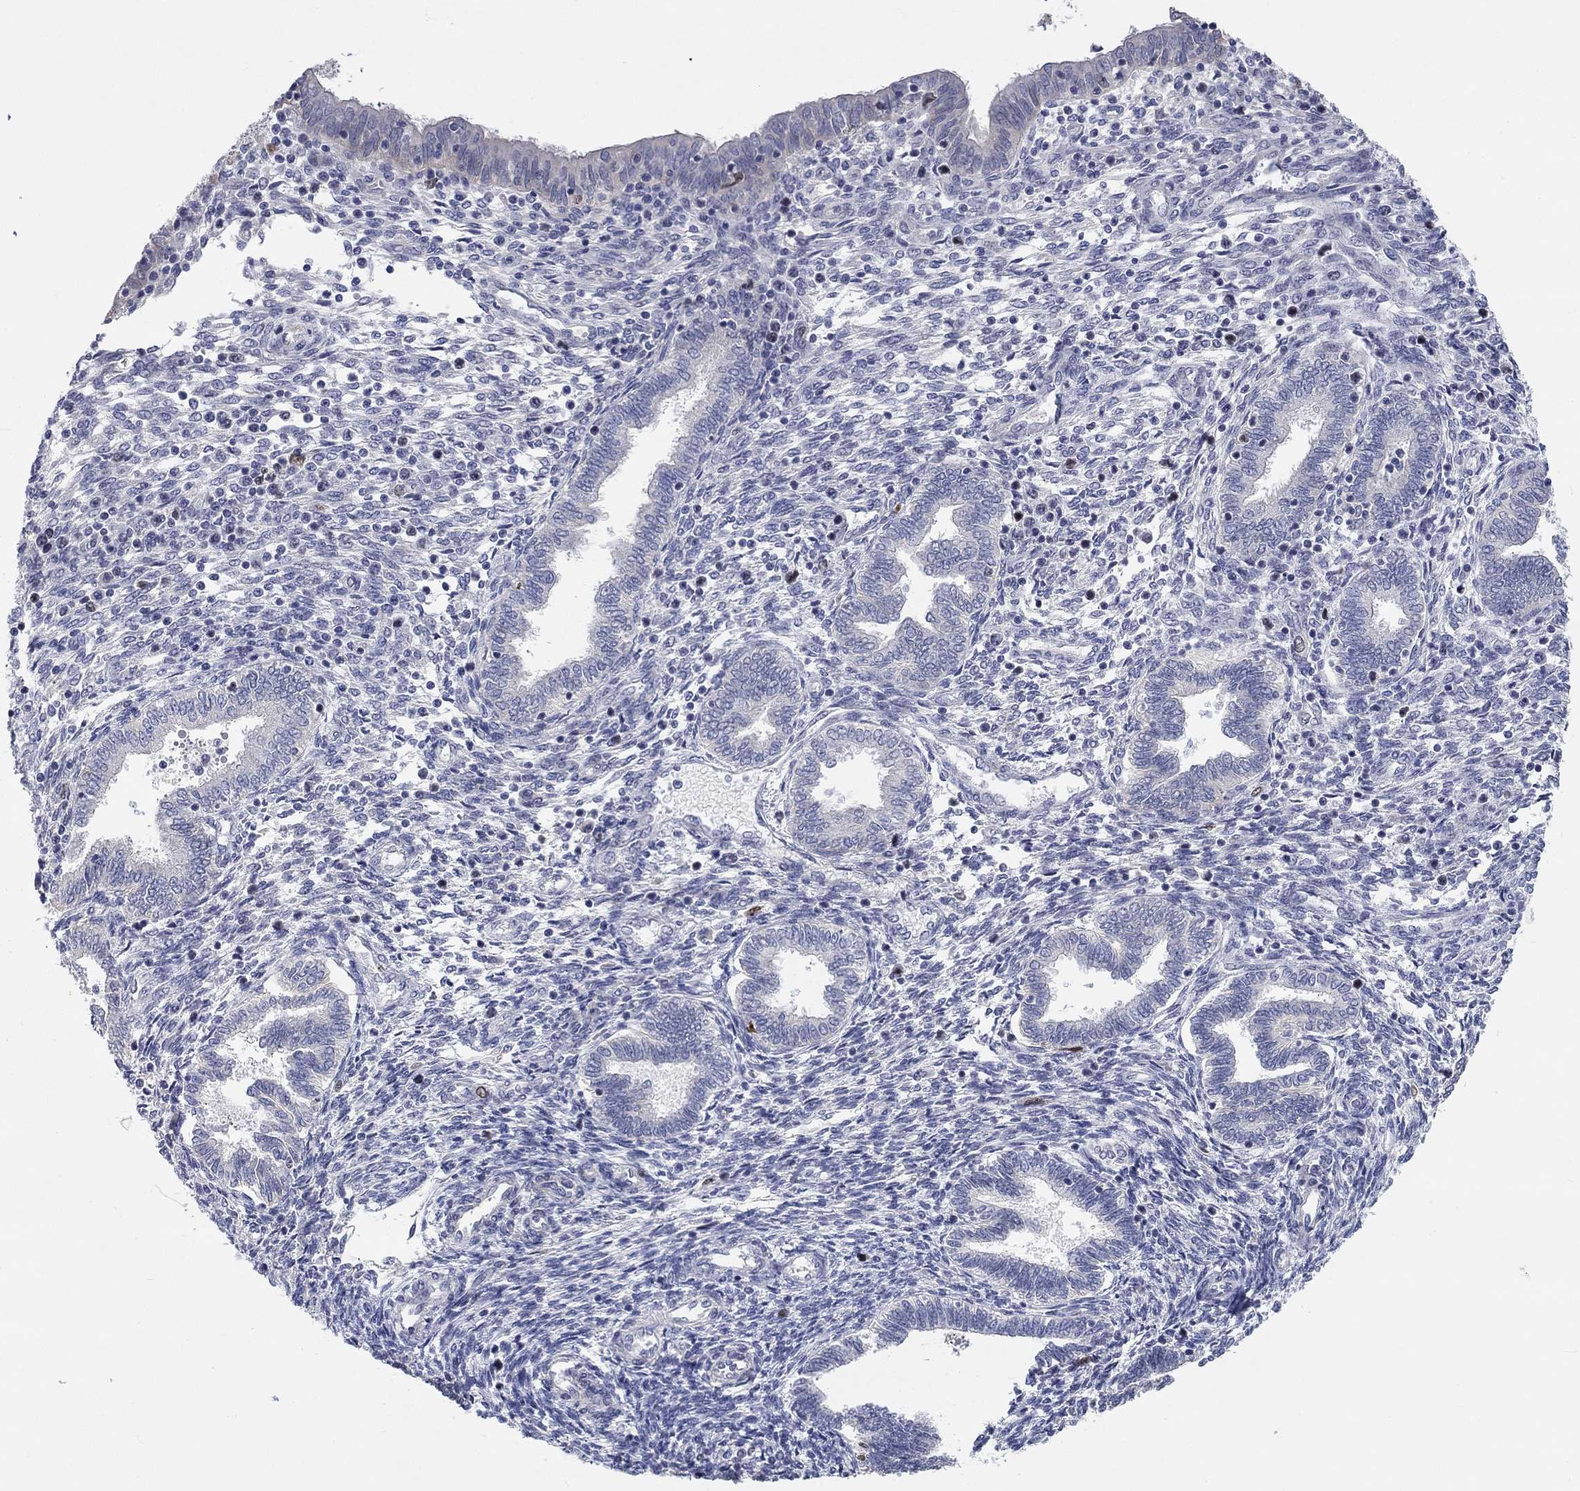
{"staining": {"intensity": "negative", "quantity": "none", "location": "none"}, "tissue": "endometrium", "cell_type": "Cells in endometrial stroma", "image_type": "normal", "snomed": [{"axis": "morphology", "description": "Normal tissue, NOS"}, {"axis": "topography", "description": "Endometrium"}], "caption": "DAB (3,3'-diaminobenzidine) immunohistochemical staining of benign endometrium displays no significant expression in cells in endometrial stroma. (IHC, brightfield microscopy, high magnification).", "gene": "PRC1", "patient": {"sex": "female", "age": 42}}